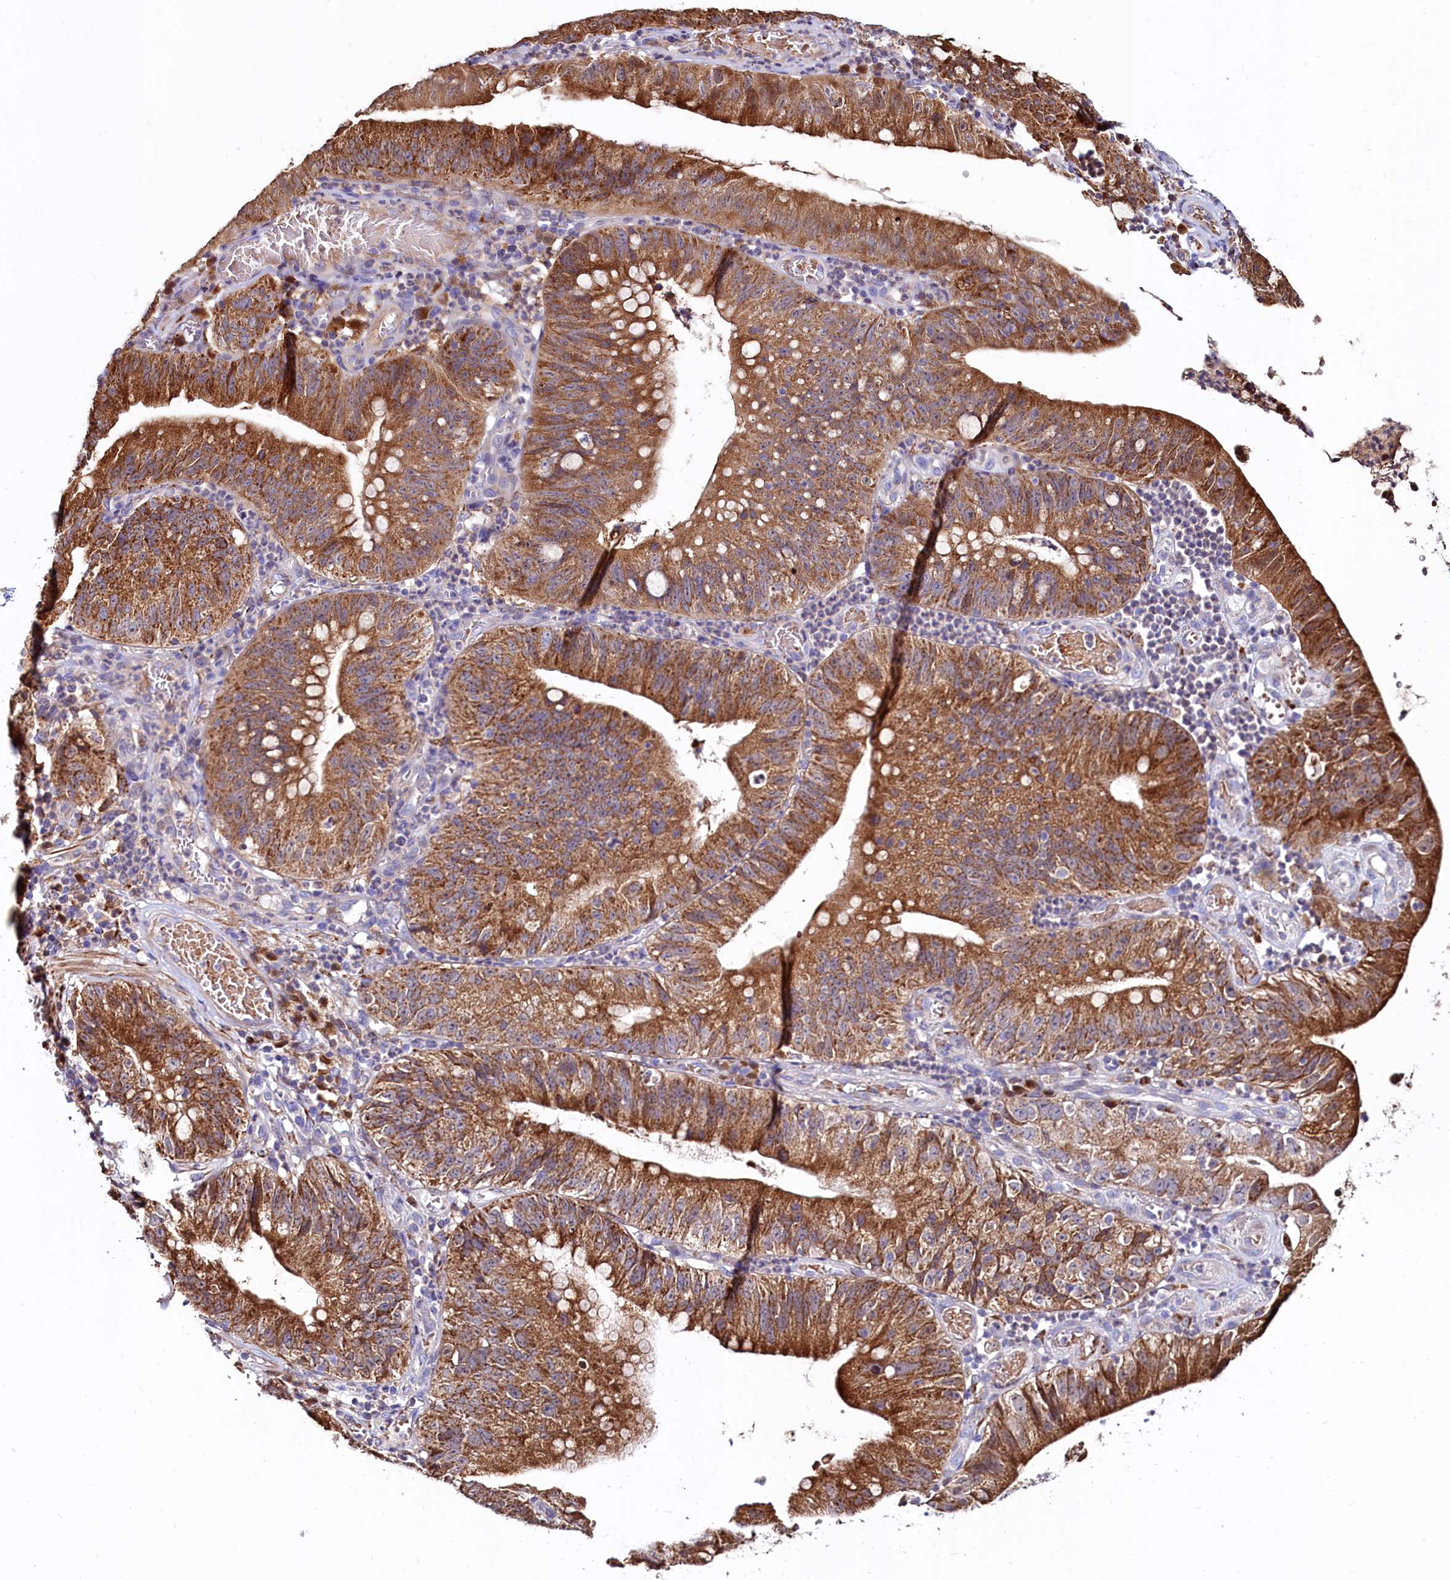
{"staining": {"intensity": "strong", "quantity": ">75%", "location": "cytoplasmic/membranous"}, "tissue": "stomach cancer", "cell_type": "Tumor cells", "image_type": "cancer", "snomed": [{"axis": "morphology", "description": "Adenocarcinoma, NOS"}, {"axis": "topography", "description": "Stomach"}], "caption": "Immunohistochemistry (IHC) of stomach adenocarcinoma reveals high levels of strong cytoplasmic/membranous positivity in about >75% of tumor cells. Nuclei are stained in blue.", "gene": "ASTE1", "patient": {"sex": "male", "age": 59}}